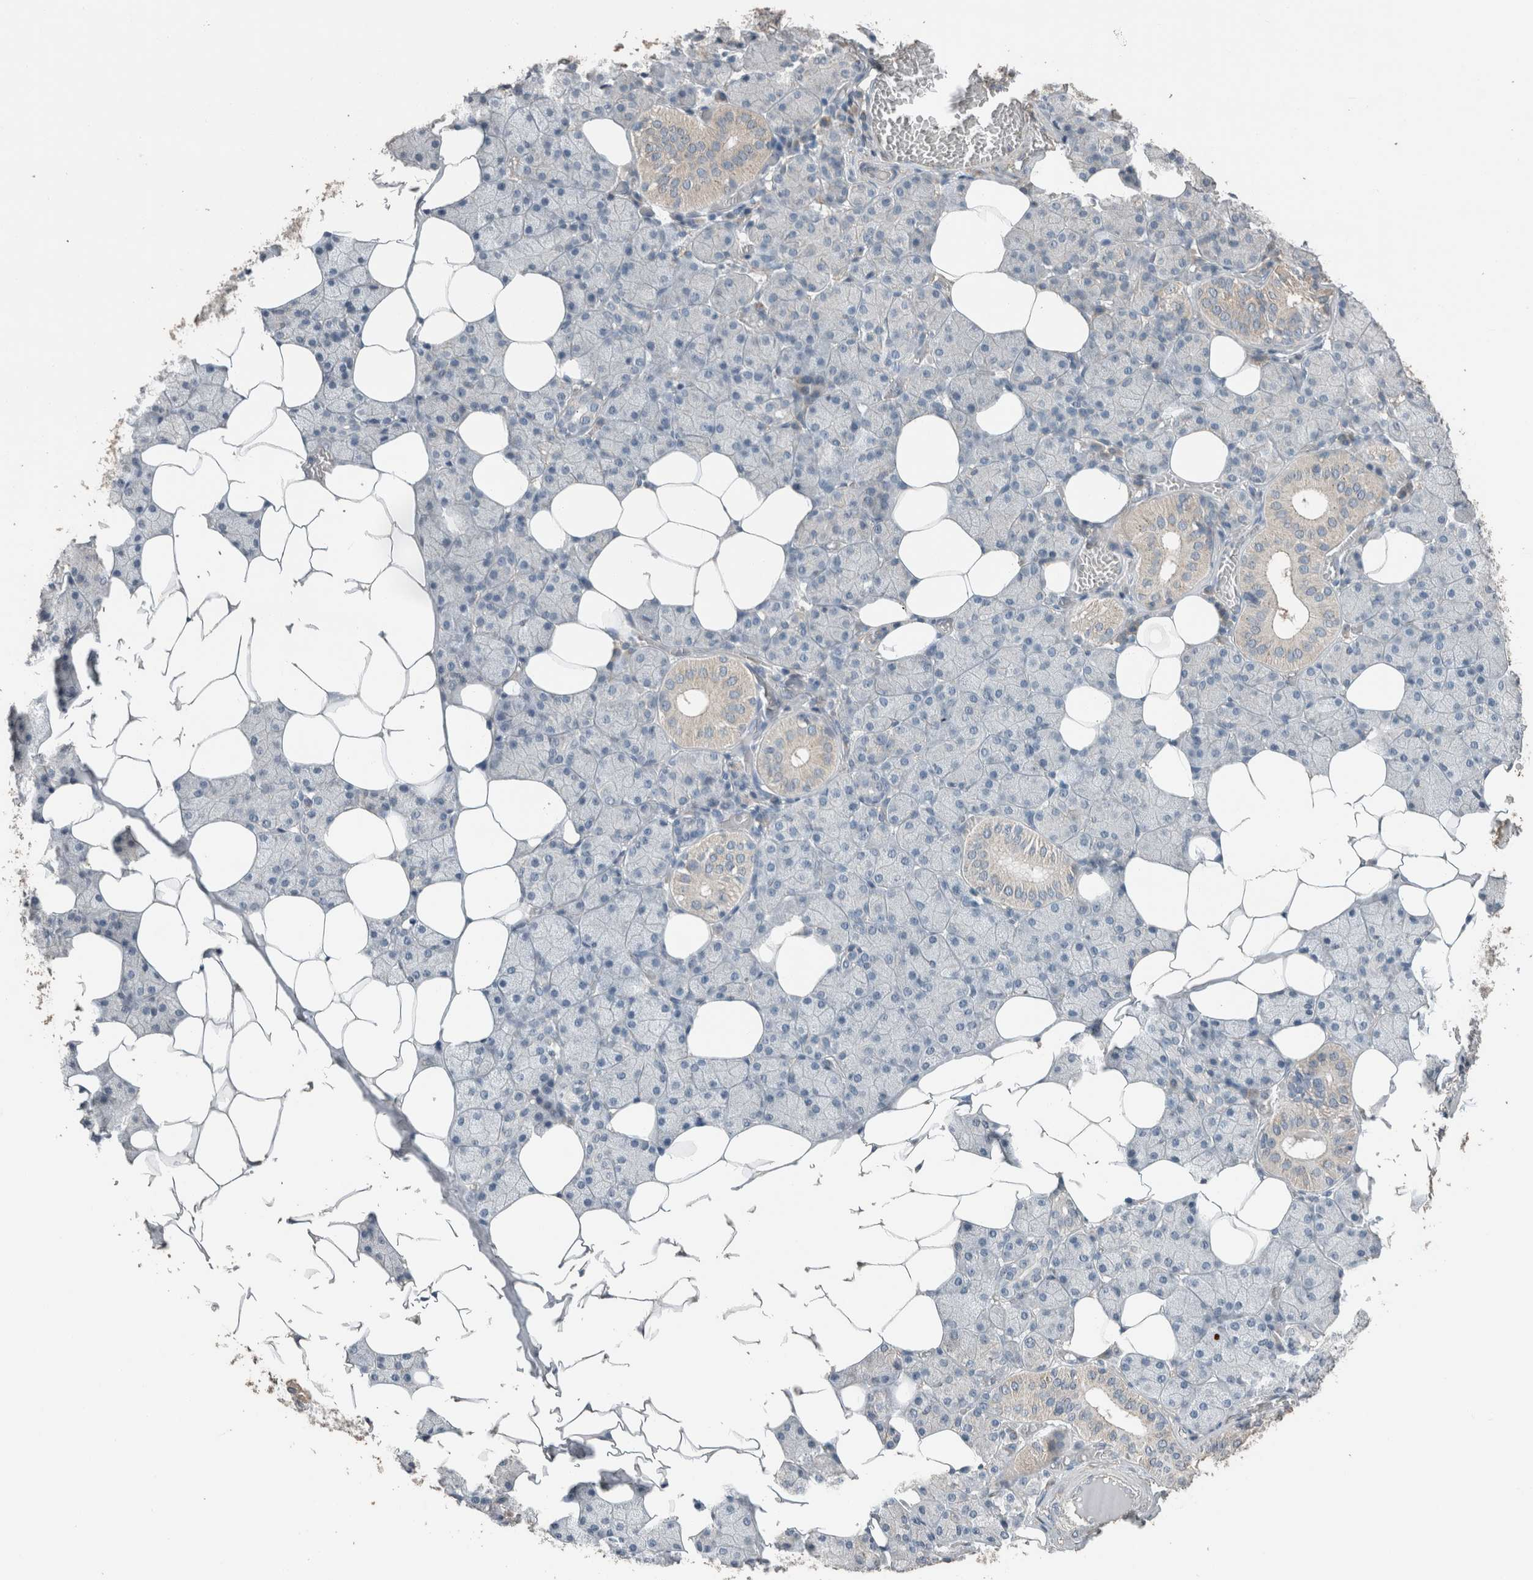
{"staining": {"intensity": "negative", "quantity": "none", "location": "none"}, "tissue": "salivary gland", "cell_type": "Glandular cells", "image_type": "normal", "snomed": [{"axis": "morphology", "description": "Normal tissue, NOS"}, {"axis": "topography", "description": "Salivary gland"}], "caption": "Immunohistochemistry image of normal human salivary gland stained for a protein (brown), which displays no expression in glandular cells.", "gene": "ACVR2B", "patient": {"sex": "female", "age": 33}}